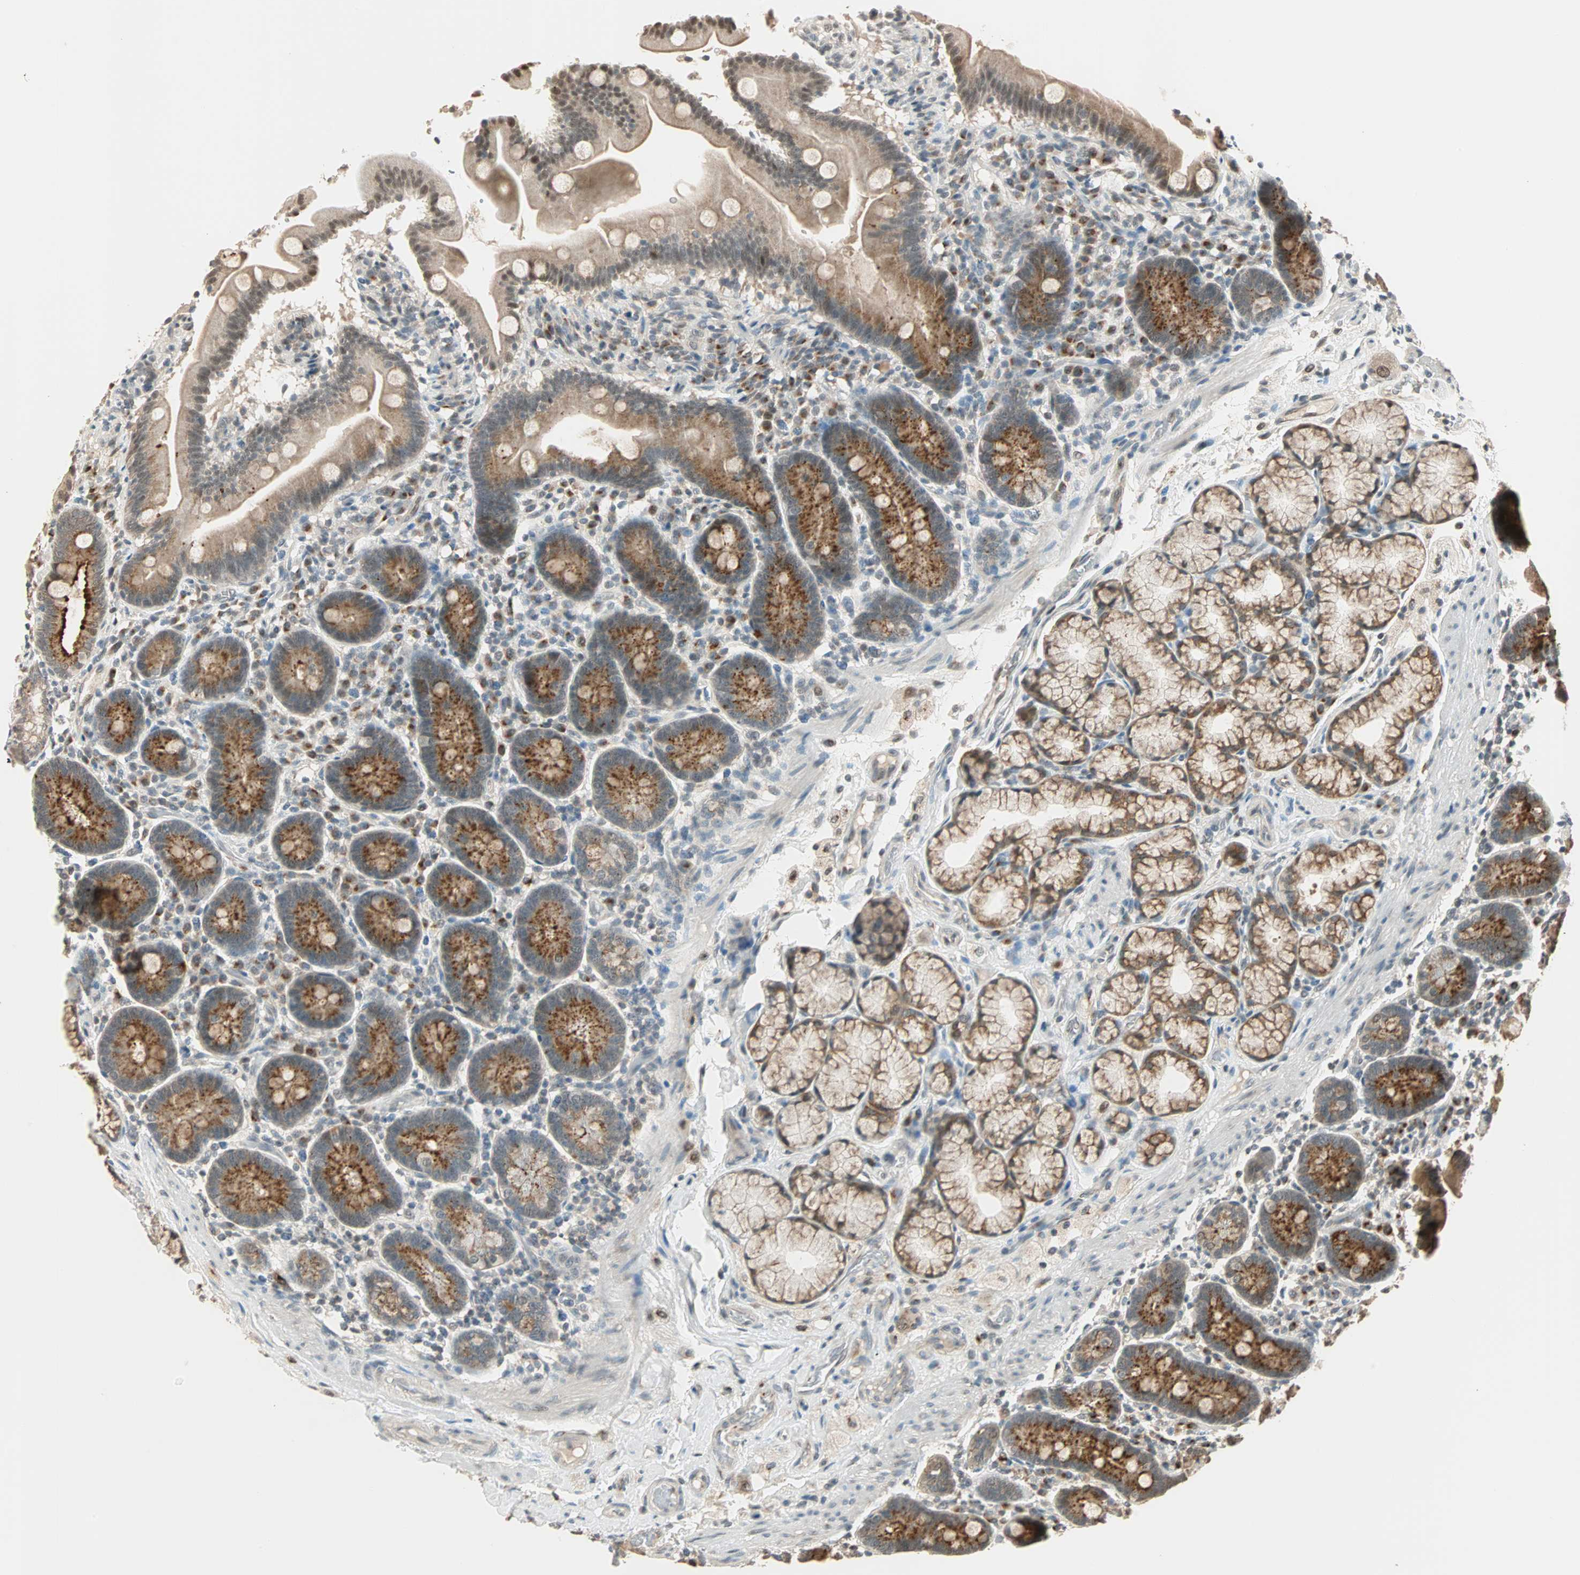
{"staining": {"intensity": "weak", "quantity": ">75%", "location": "cytoplasmic/membranous"}, "tissue": "duodenum", "cell_type": "Glandular cells", "image_type": "normal", "snomed": [{"axis": "morphology", "description": "Normal tissue, NOS"}, {"axis": "topography", "description": "Duodenum"}], "caption": "This is a histology image of immunohistochemistry (IHC) staining of benign duodenum, which shows weak positivity in the cytoplasmic/membranous of glandular cells.", "gene": "PRDM2", "patient": {"sex": "male", "age": 54}}